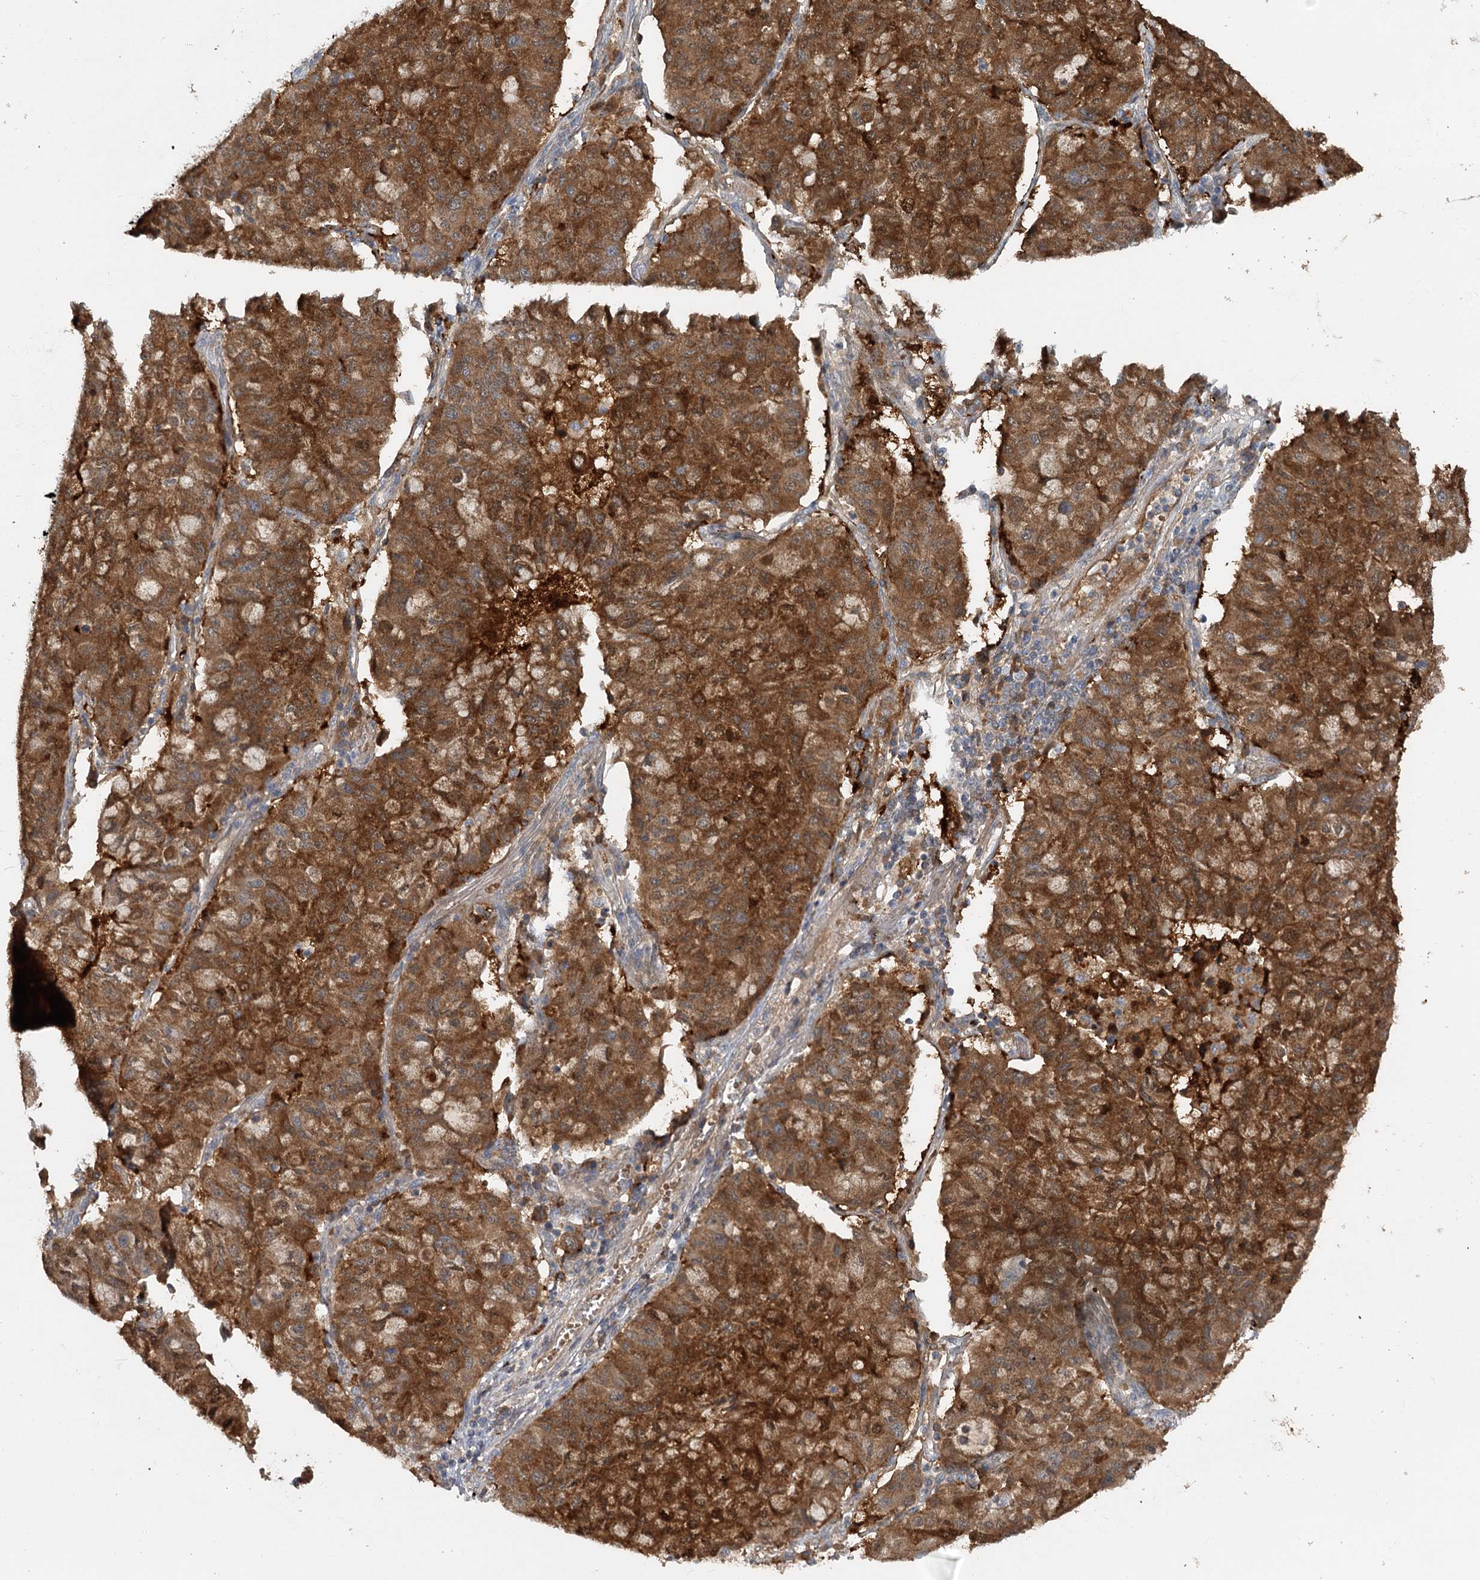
{"staining": {"intensity": "strong", "quantity": ">75%", "location": "cytoplasmic/membranous"}, "tissue": "lung cancer", "cell_type": "Tumor cells", "image_type": "cancer", "snomed": [{"axis": "morphology", "description": "Squamous cell carcinoma, NOS"}, {"axis": "topography", "description": "Lung"}], "caption": "IHC image of neoplastic tissue: human lung squamous cell carcinoma stained using IHC demonstrates high levels of strong protein expression localized specifically in the cytoplasmic/membranous of tumor cells, appearing as a cytoplasmic/membranous brown color.", "gene": "PYROXD2", "patient": {"sex": "male", "age": 74}}